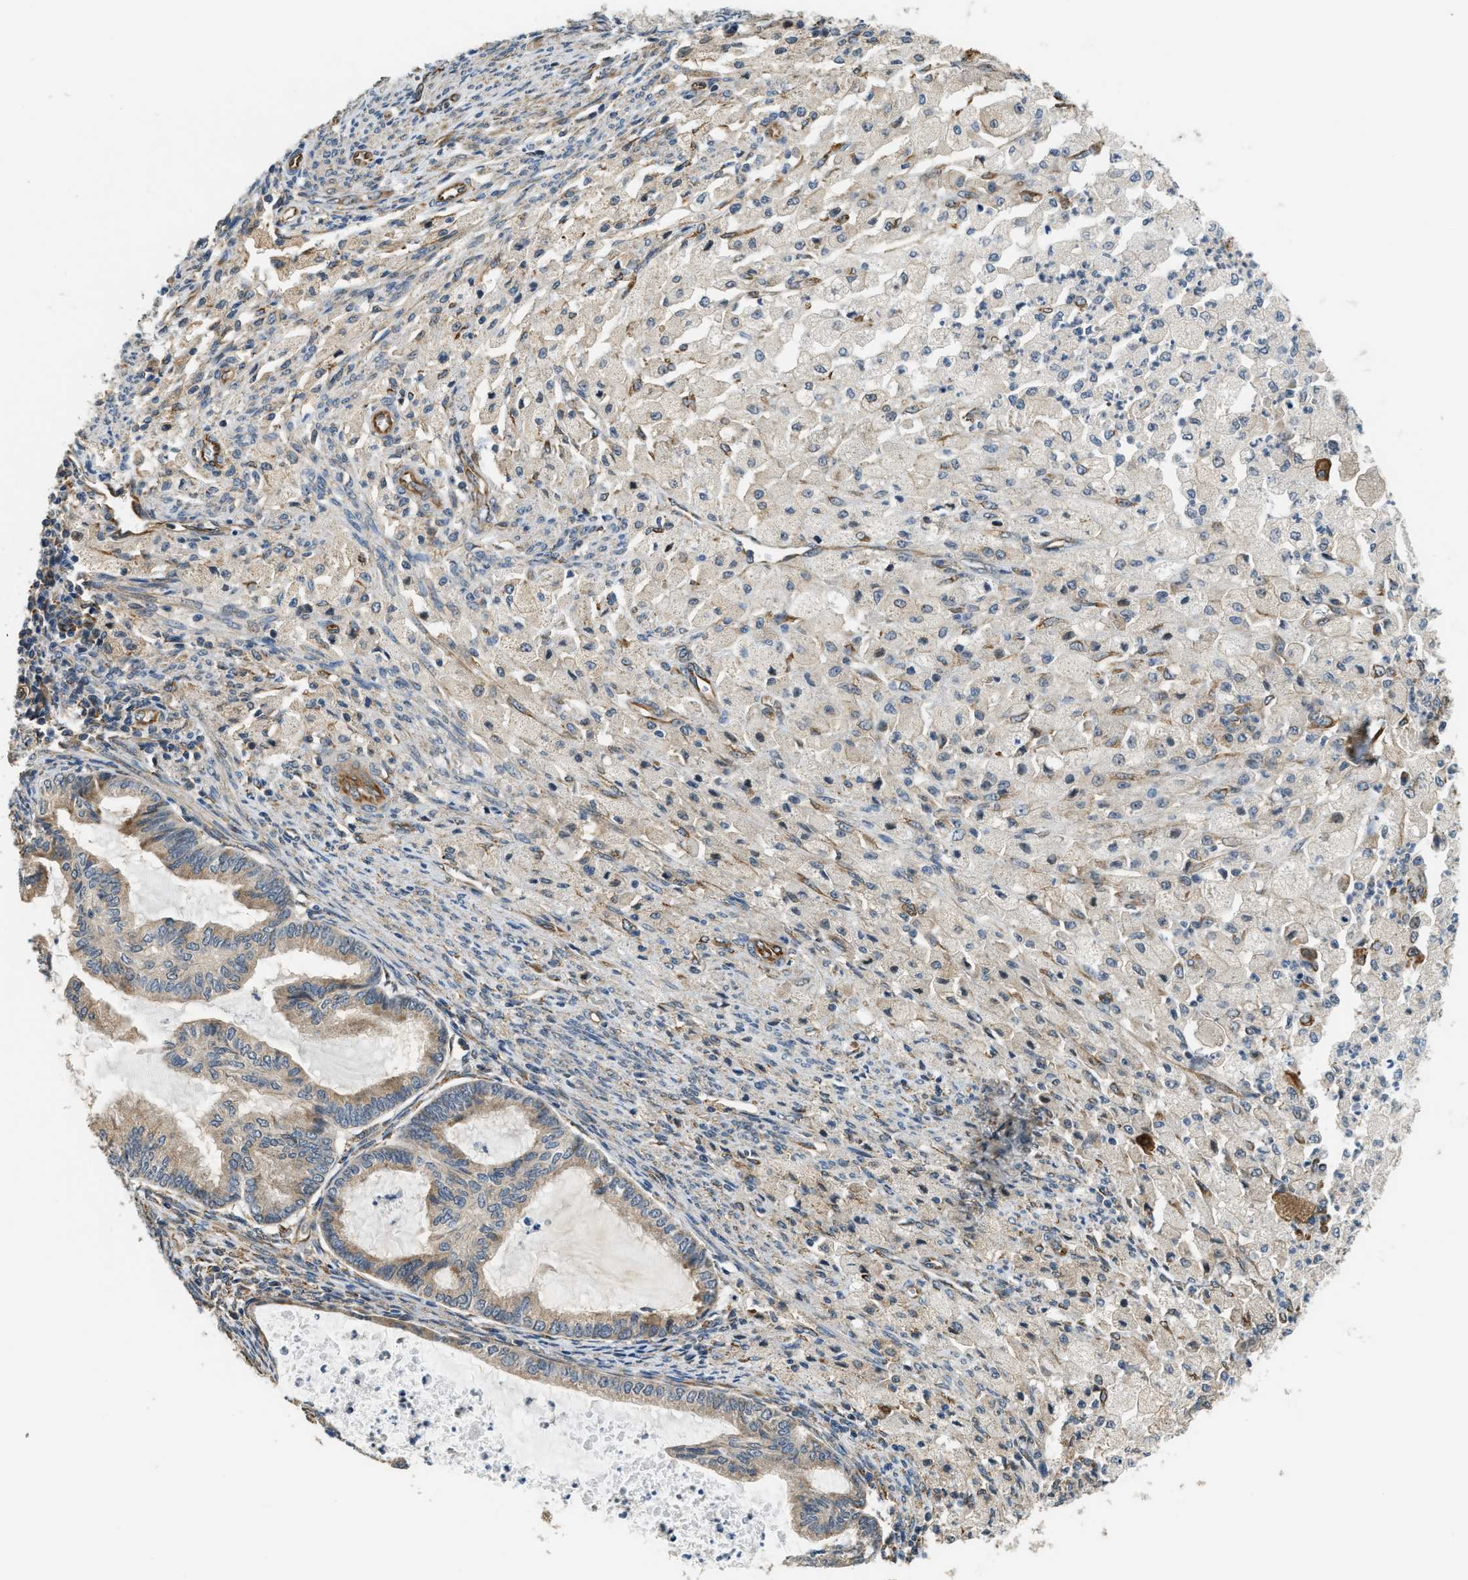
{"staining": {"intensity": "moderate", "quantity": ">75%", "location": "cytoplasmic/membranous"}, "tissue": "cervical cancer", "cell_type": "Tumor cells", "image_type": "cancer", "snomed": [{"axis": "morphology", "description": "Normal tissue, NOS"}, {"axis": "morphology", "description": "Adenocarcinoma, NOS"}, {"axis": "topography", "description": "Cervix"}, {"axis": "topography", "description": "Endometrium"}], "caption": "Adenocarcinoma (cervical) stained with DAB (3,3'-diaminobenzidine) immunohistochemistry shows medium levels of moderate cytoplasmic/membranous positivity in approximately >75% of tumor cells.", "gene": "ALOX12", "patient": {"sex": "female", "age": 86}}